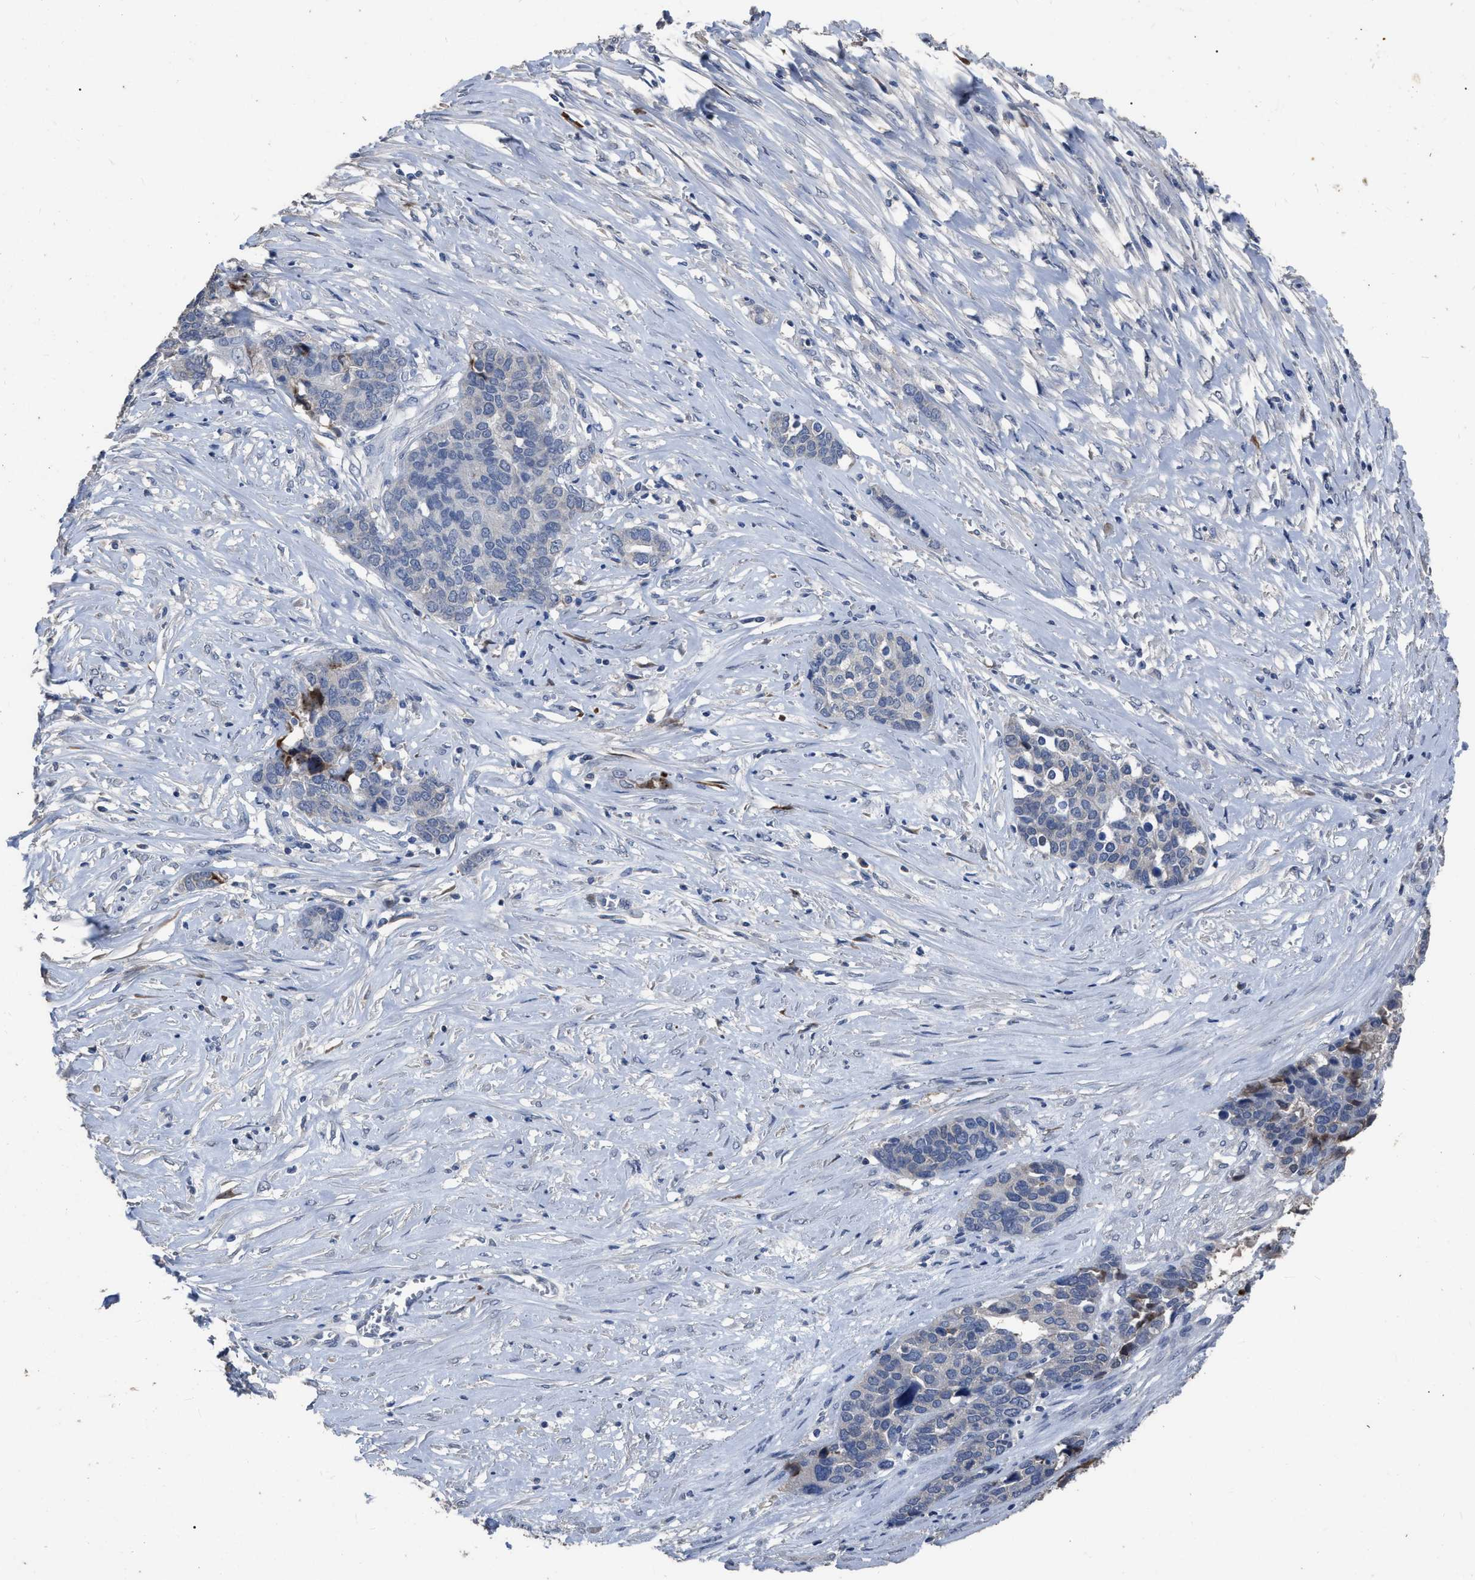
{"staining": {"intensity": "negative", "quantity": "none", "location": "none"}, "tissue": "ovarian cancer", "cell_type": "Tumor cells", "image_type": "cancer", "snomed": [{"axis": "morphology", "description": "Cystadenocarcinoma, serous, NOS"}, {"axis": "topography", "description": "Ovary"}], "caption": "Tumor cells are negative for brown protein staining in ovarian cancer (serous cystadenocarcinoma). (DAB immunohistochemistry, high magnification).", "gene": "HABP2", "patient": {"sex": "female", "age": 44}}